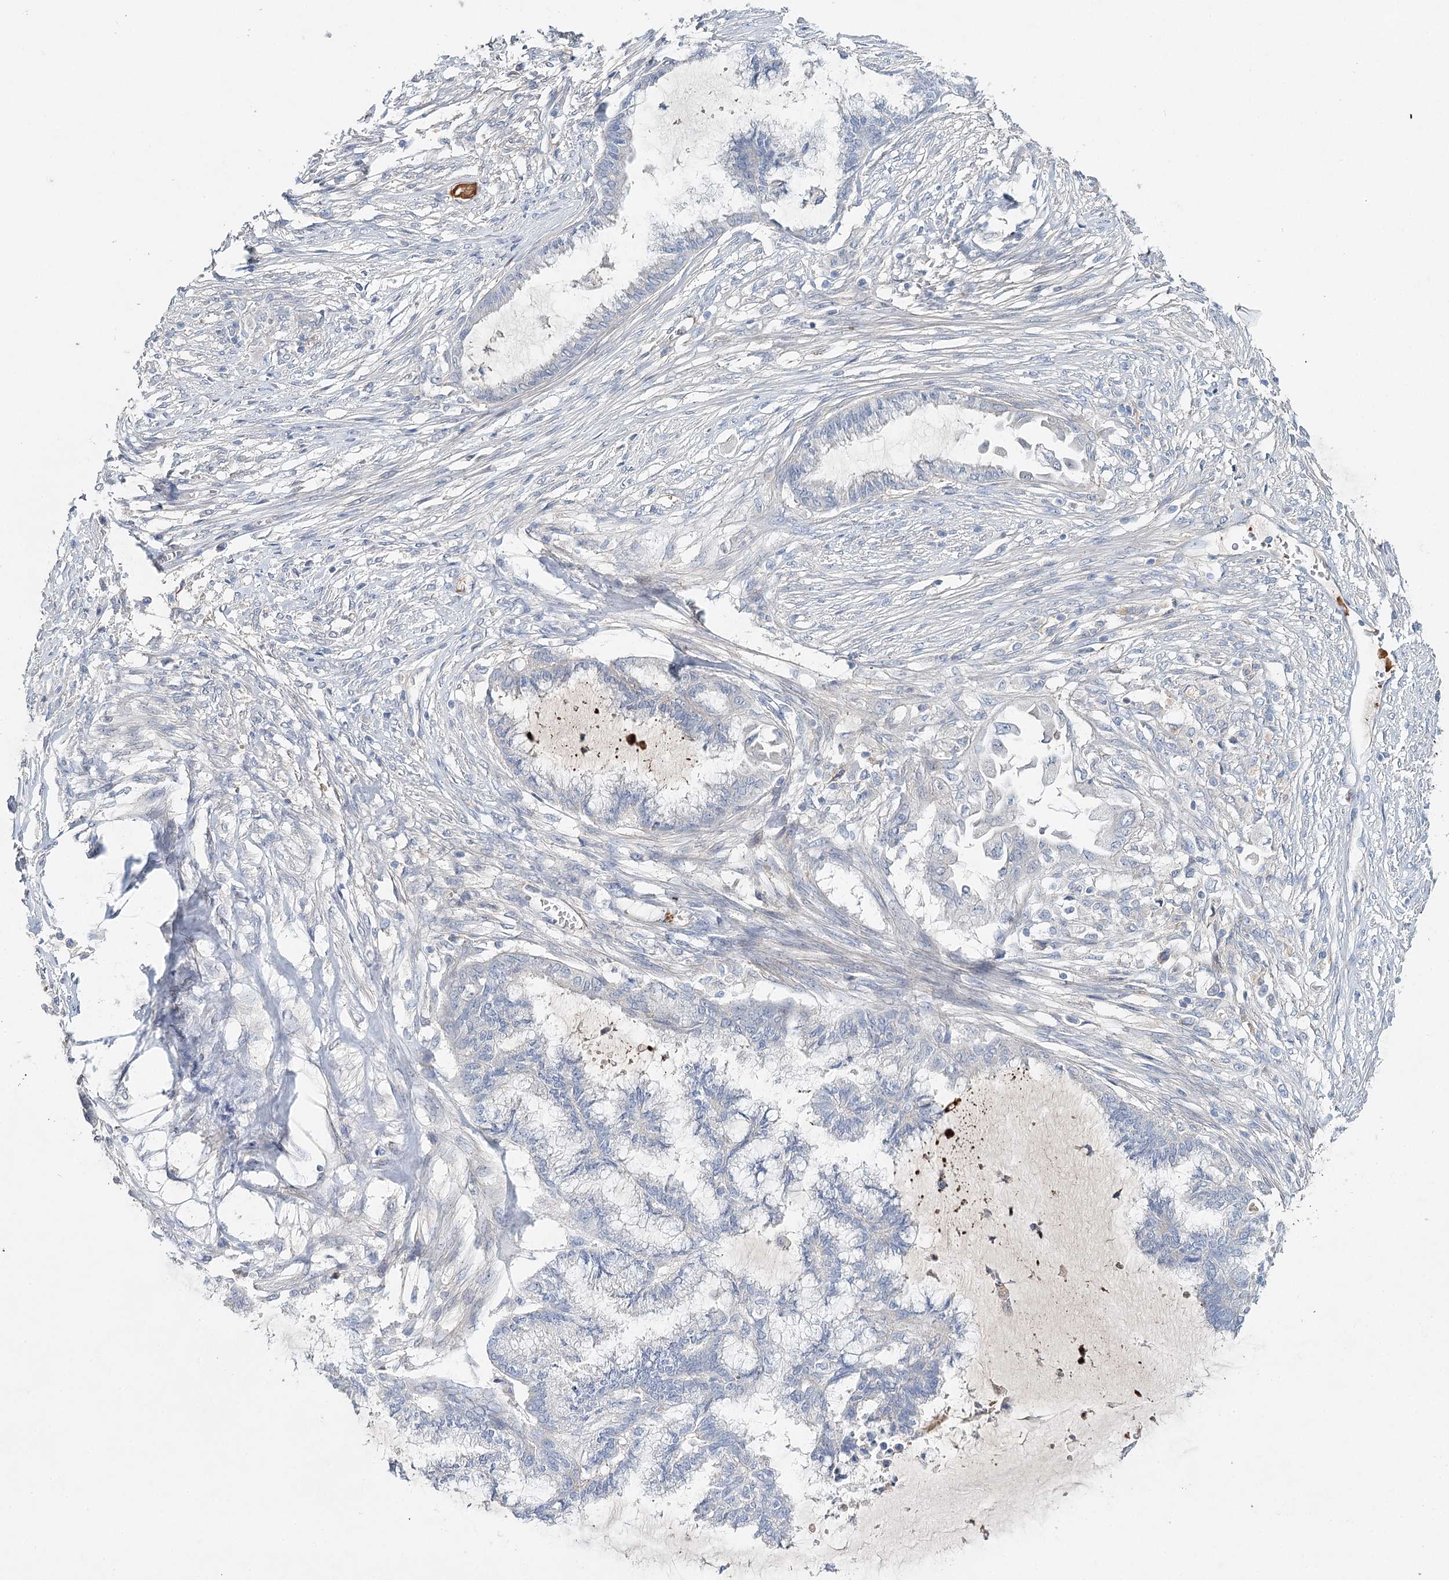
{"staining": {"intensity": "negative", "quantity": "none", "location": "none"}, "tissue": "endometrial cancer", "cell_type": "Tumor cells", "image_type": "cancer", "snomed": [{"axis": "morphology", "description": "Adenocarcinoma, NOS"}, {"axis": "topography", "description": "Endometrium"}], "caption": "Immunohistochemistry histopathology image of neoplastic tissue: endometrial adenocarcinoma stained with DAB demonstrates no significant protein positivity in tumor cells.", "gene": "ALKBH8", "patient": {"sex": "female", "age": 86}}